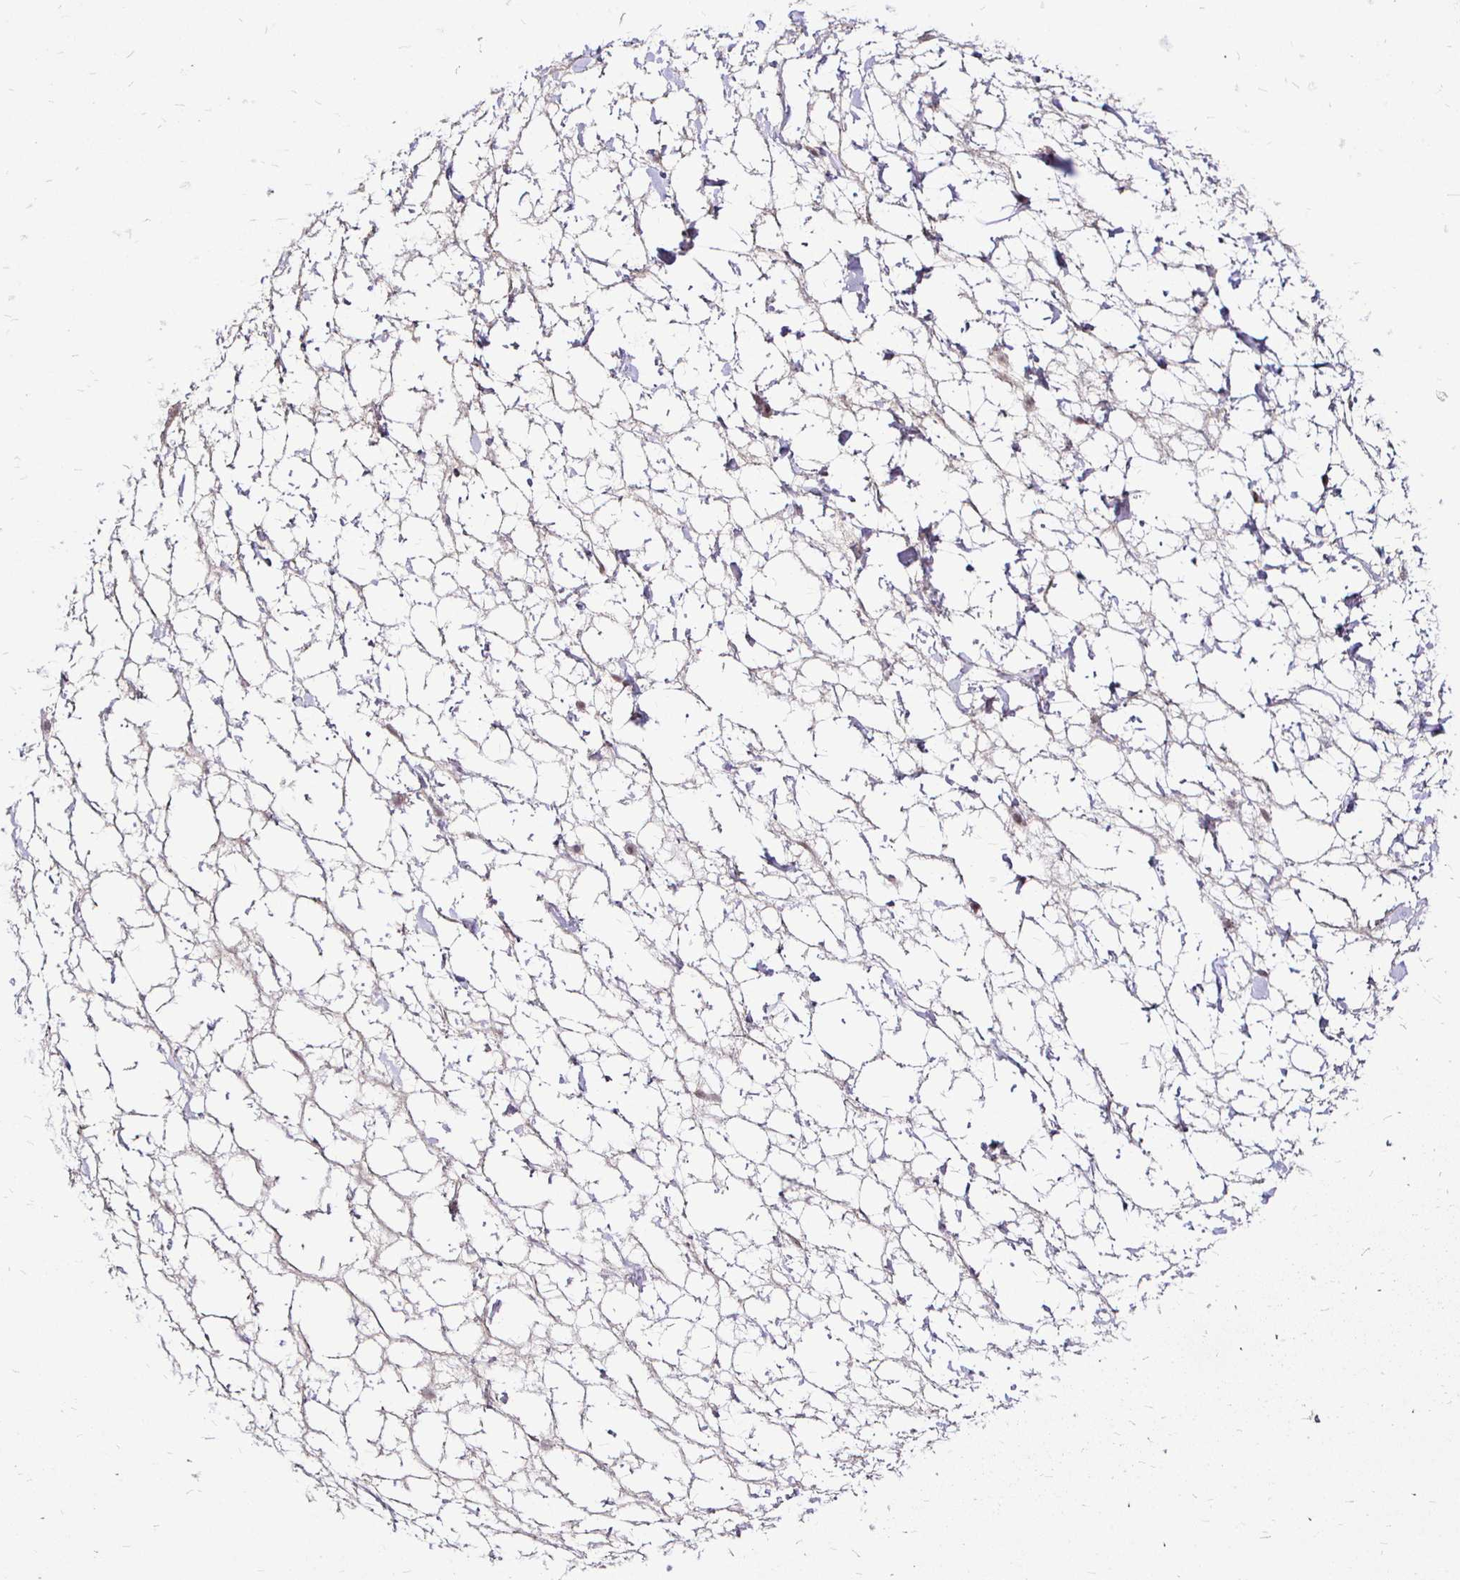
{"staining": {"intensity": "negative", "quantity": "none", "location": "none"}, "tissue": "adipose tissue", "cell_type": "Adipocytes", "image_type": "normal", "snomed": [{"axis": "morphology", "description": "Normal tissue, NOS"}, {"axis": "topography", "description": "Lymph node"}, {"axis": "topography", "description": "Cartilage tissue"}, {"axis": "topography", "description": "Nasopharynx"}], "caption": "This is an immunohistochemistry photomicrograph of unremarkable human adipose tissue. There is no staining in adipocytes.", "gene": "SIN3A", "patient": {"sex": "male", "age": 63}}